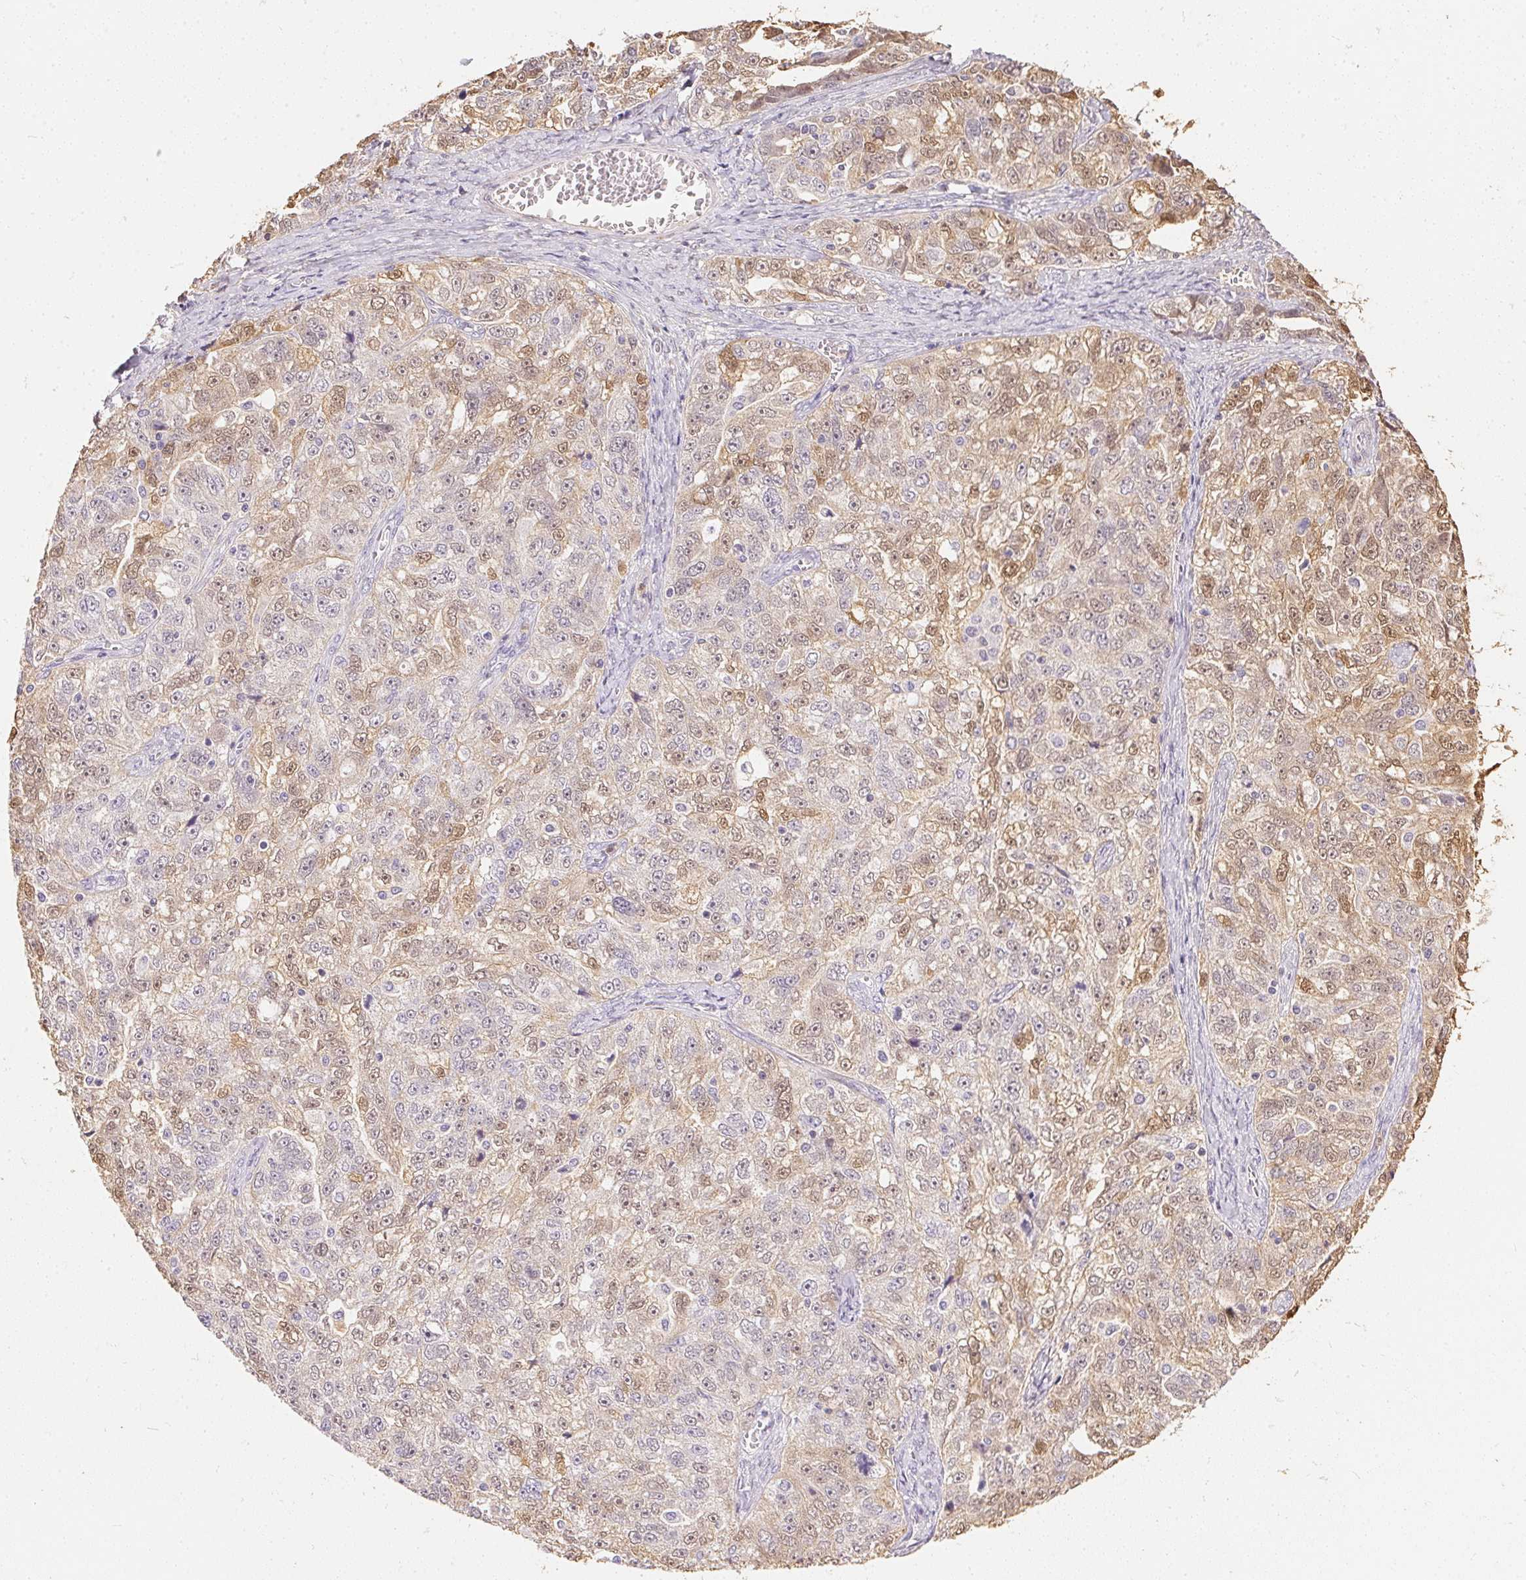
{"staining": {"intensity": "weak", "quantity": "25%-75%", "location": "cytoplasmic/membranous,nuclear"}, "tissue": "ovarian cancer", "cell_type": "Tumor cells", "image_type": "cancer", "snomed": [{"axis": "morphology", "description": "Cystadenocarcinoma, serous, NOS"}, {"axis": "topography", "description": "Ovary"}], "caption": "Immunohistochemistry staining of ovarian serous cystadenocarcinoma, which displays low levels of weak cytoplasmic/membranous and nuclear expression in about 25%-75% of tumor cells indicating weak cytoplasmic/membranous and nuclear protein expression. The staining was performed using DAB (3,3'-diaminobenzidine) (brown) for protein detection and nuclei were counterstained in hematoxylin (blue).", "gene": "S100A3", "patient": {"sex": "female", "age": 51}}